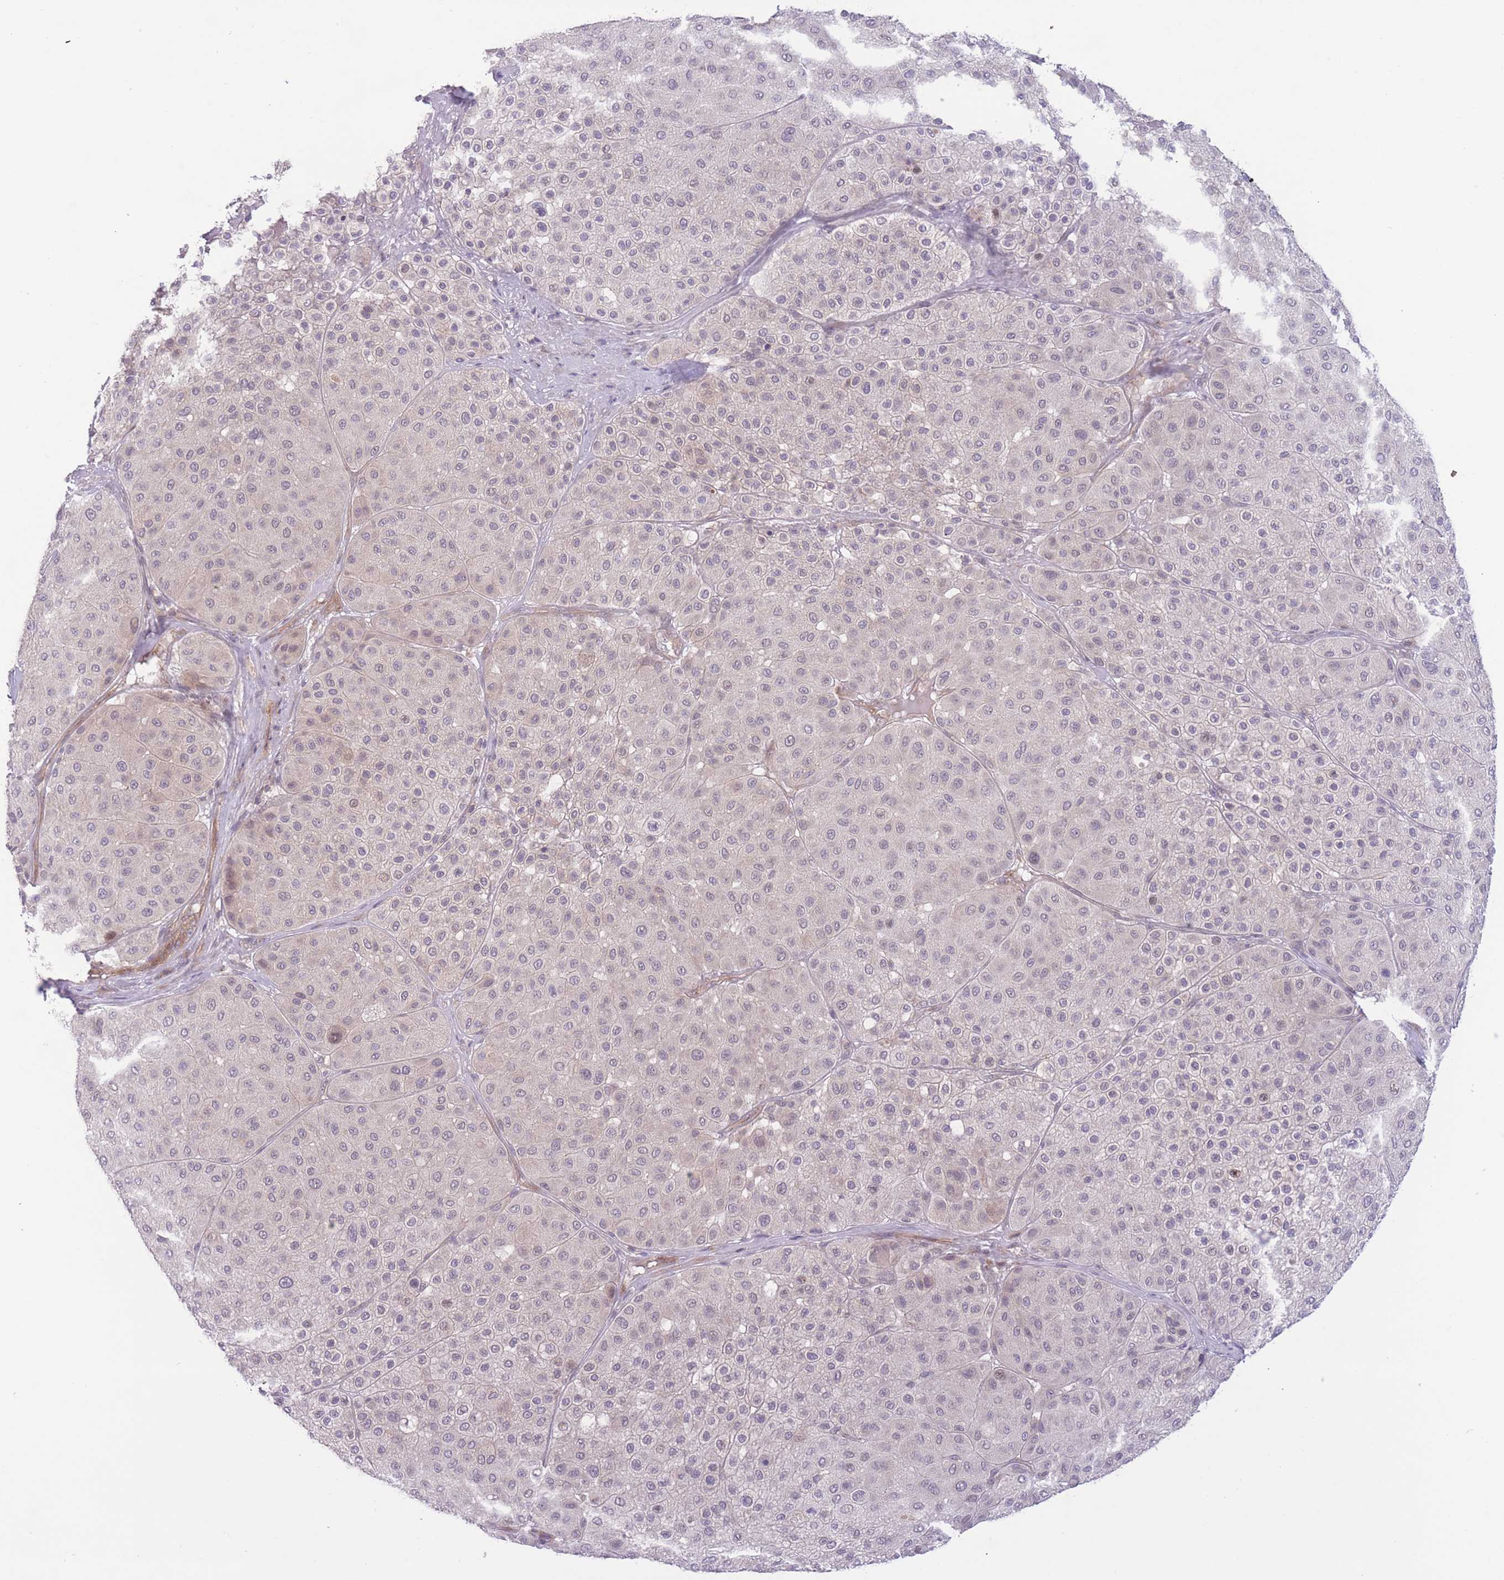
{"staining": {"intensity": "weak", "quantity": "25%-75%", "location": "nuclear"}, "tissue": "melanoma", "cell_type": "Tumor cells", "image_type": "cancer", "snomed": [{"axis": "morphology", "description": "Malignant melanoma, Metastatic site"}, {"axis": "topography", "description": "Smooth muscle"}], "caption": "Immunohistochemical staining of melanoma demonstrates low levels of weak nuclear protein expression in about 25%-75% of tumor cells.", "gene": "FUT5", "patient": {"sex": "male", "age": 41}}